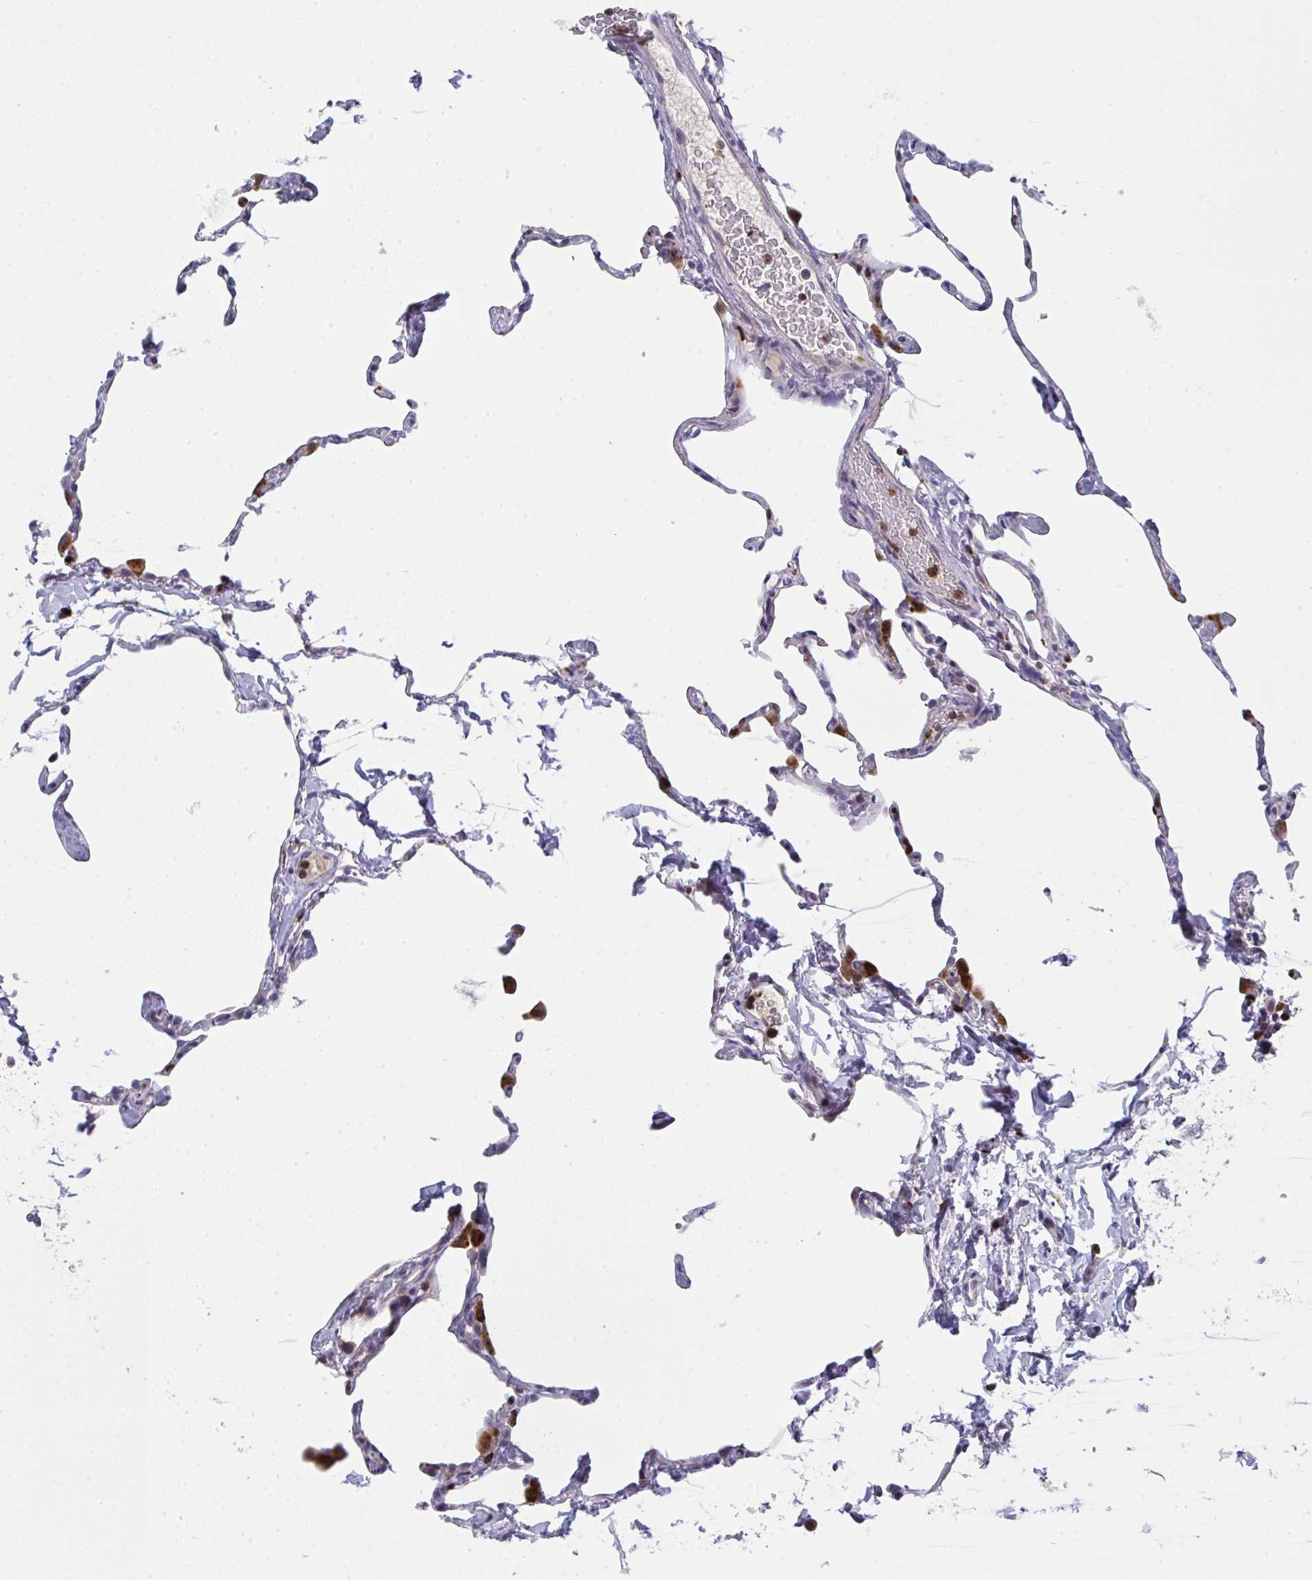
{"staining": {"intensity": "strong", "quantity": "<25%", "location": "cytoplasmic/membranous"}, "tissue": "lung", "cell_type": "Alveolar cells", "image_type": "normal", "snomed": [{"axis": "morphology", "description": "Normal tissue, NOS"}, {"axis": "topography", "description": "Lung"}], "caption": "This histopathology image displays immunohistochemistry (IHC) staining of benign human lung, with medium strong cytoplasmic/membranous expression in approximately <25% of alveolar cells.", "gene": "AOC2", "patient": {"sex": "male", "age": 65}}